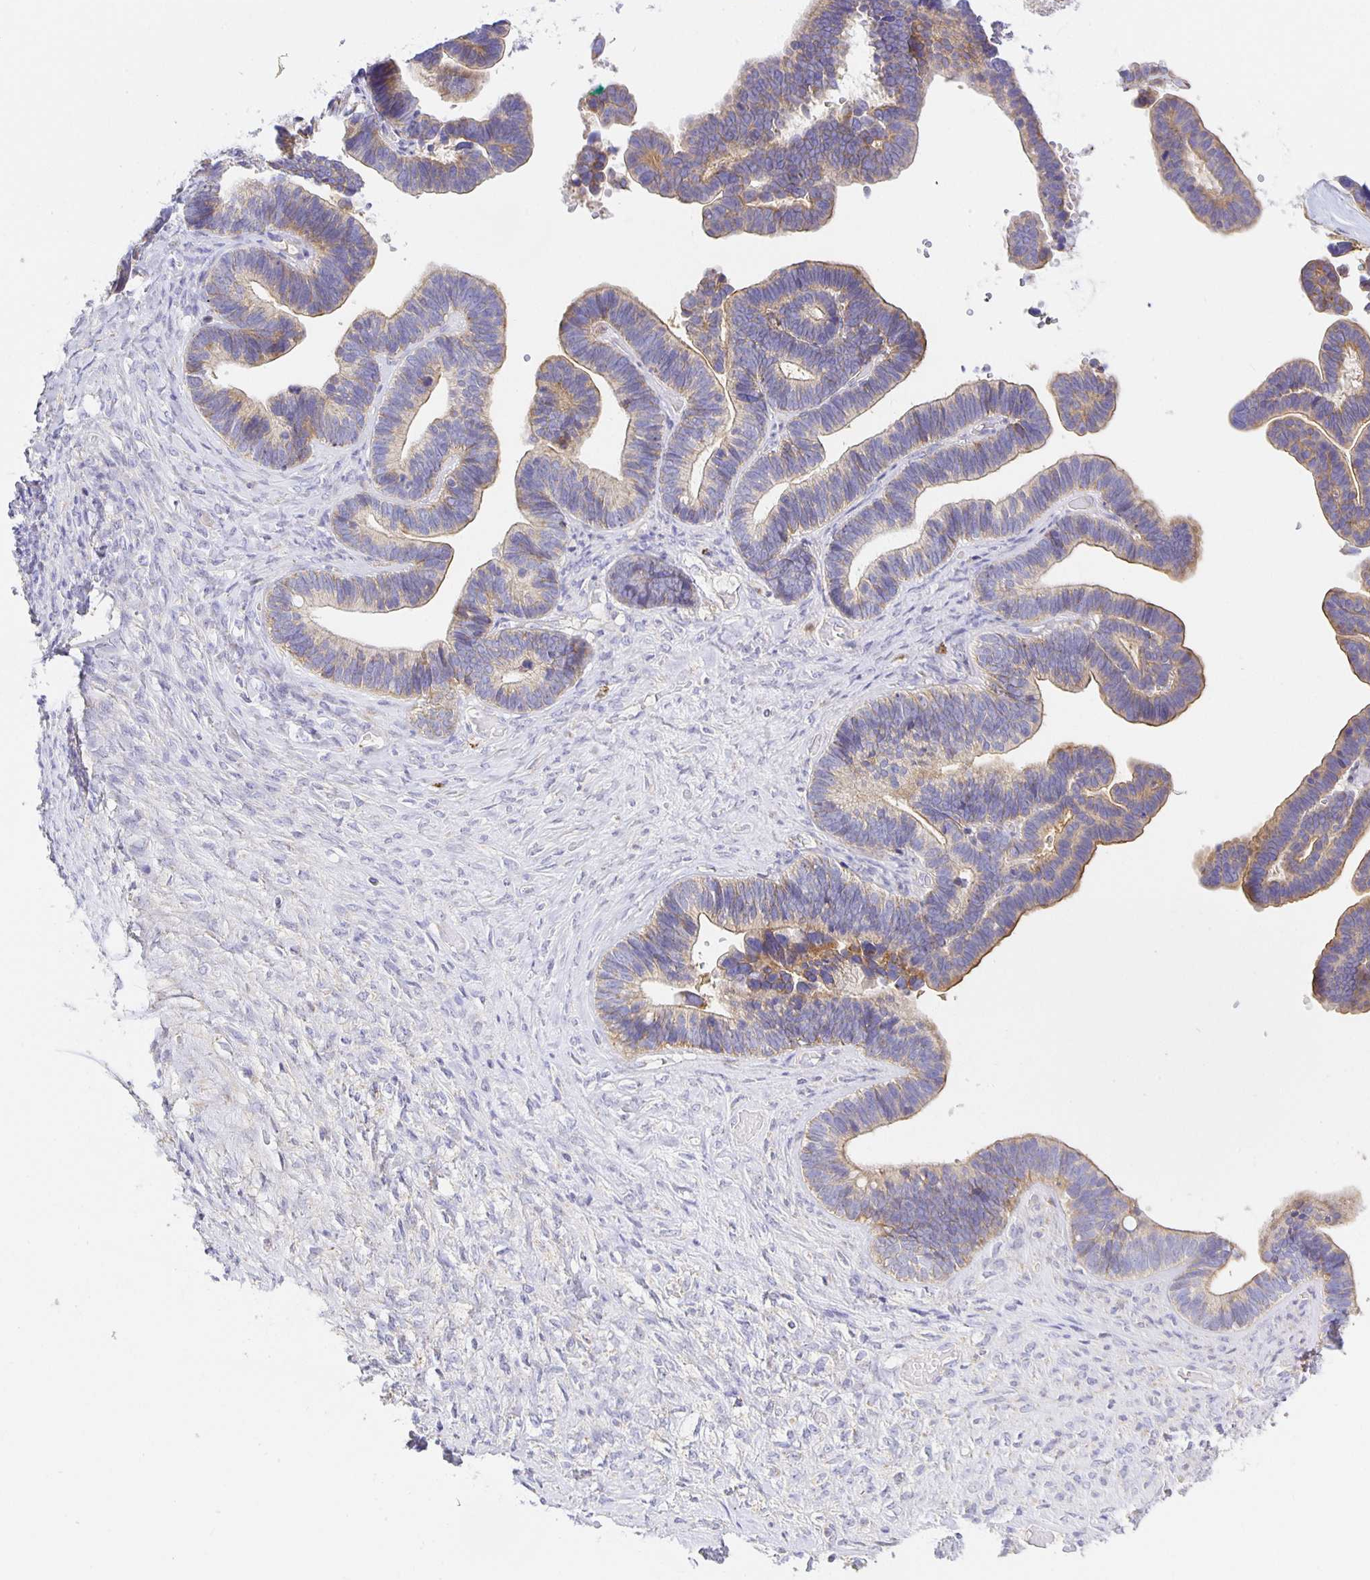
{"staining": {"intensity": "weak", "quantity": "25%-75%", "location": "cytoplasmic/membranous"}, "tissue": "ovarian cancer", "cell_type": "Tumor cells", "image_type": "cancer", "snomed": [{"axis": "morphology", "description": "Cystadenocarcinoma, serous, NOS"}, {"axis": "topography", "description": "Ovary"}], "caption": "A photomicrograph of ovarian cancer stained for a protein exhibits weak cytoplasmic/membranous brown staining in tumor cells. (brown staining indicates protein expression, while blue staining denotes nuclei).", "gene": "FLRT3", "patient": {"sex": "female", "age": 56}}